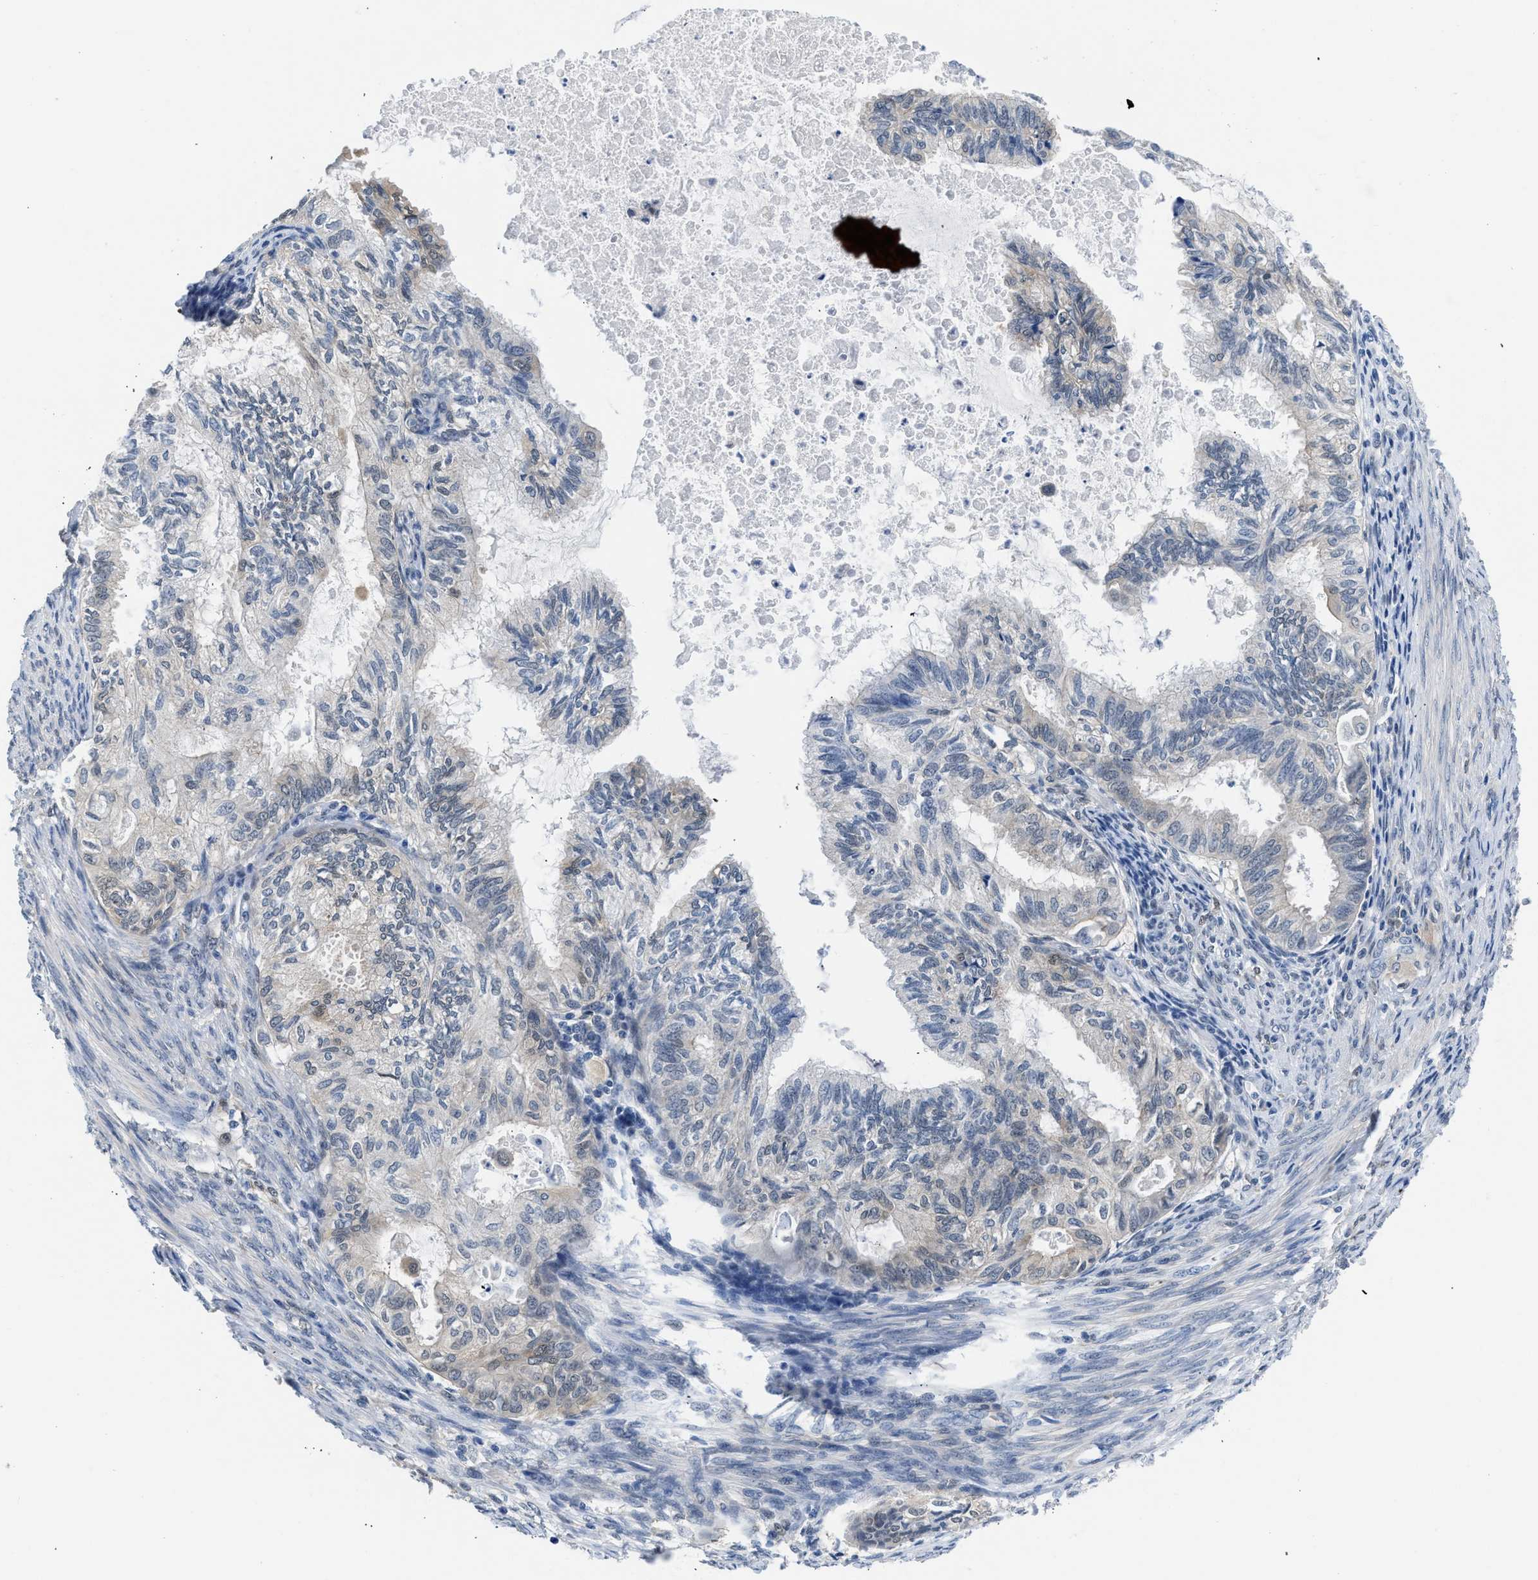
{"staining": {"intensity": "weak", "quantity": "<25%", "location": "nuclear"}, "tissue": "cervical cancer", "cell_type": "Tumor cells", "image_type": "cancer", "snomed": [{"axis": "morphology", "description": "Normal tissue, NOS"}, {"axis": "morphology", "description": "Adenocarcinoma, NOS"}, {"axis": "topography", "description": "Cervix"}, {"axis": "topography", "description": "Endometrium"}], "caption": "Immunohistochemistry (IHC) of cervical cancer reveals no expression in tumor cells.", "gene": "CBR1", "patient": {"sex": "female", "age": 86}}